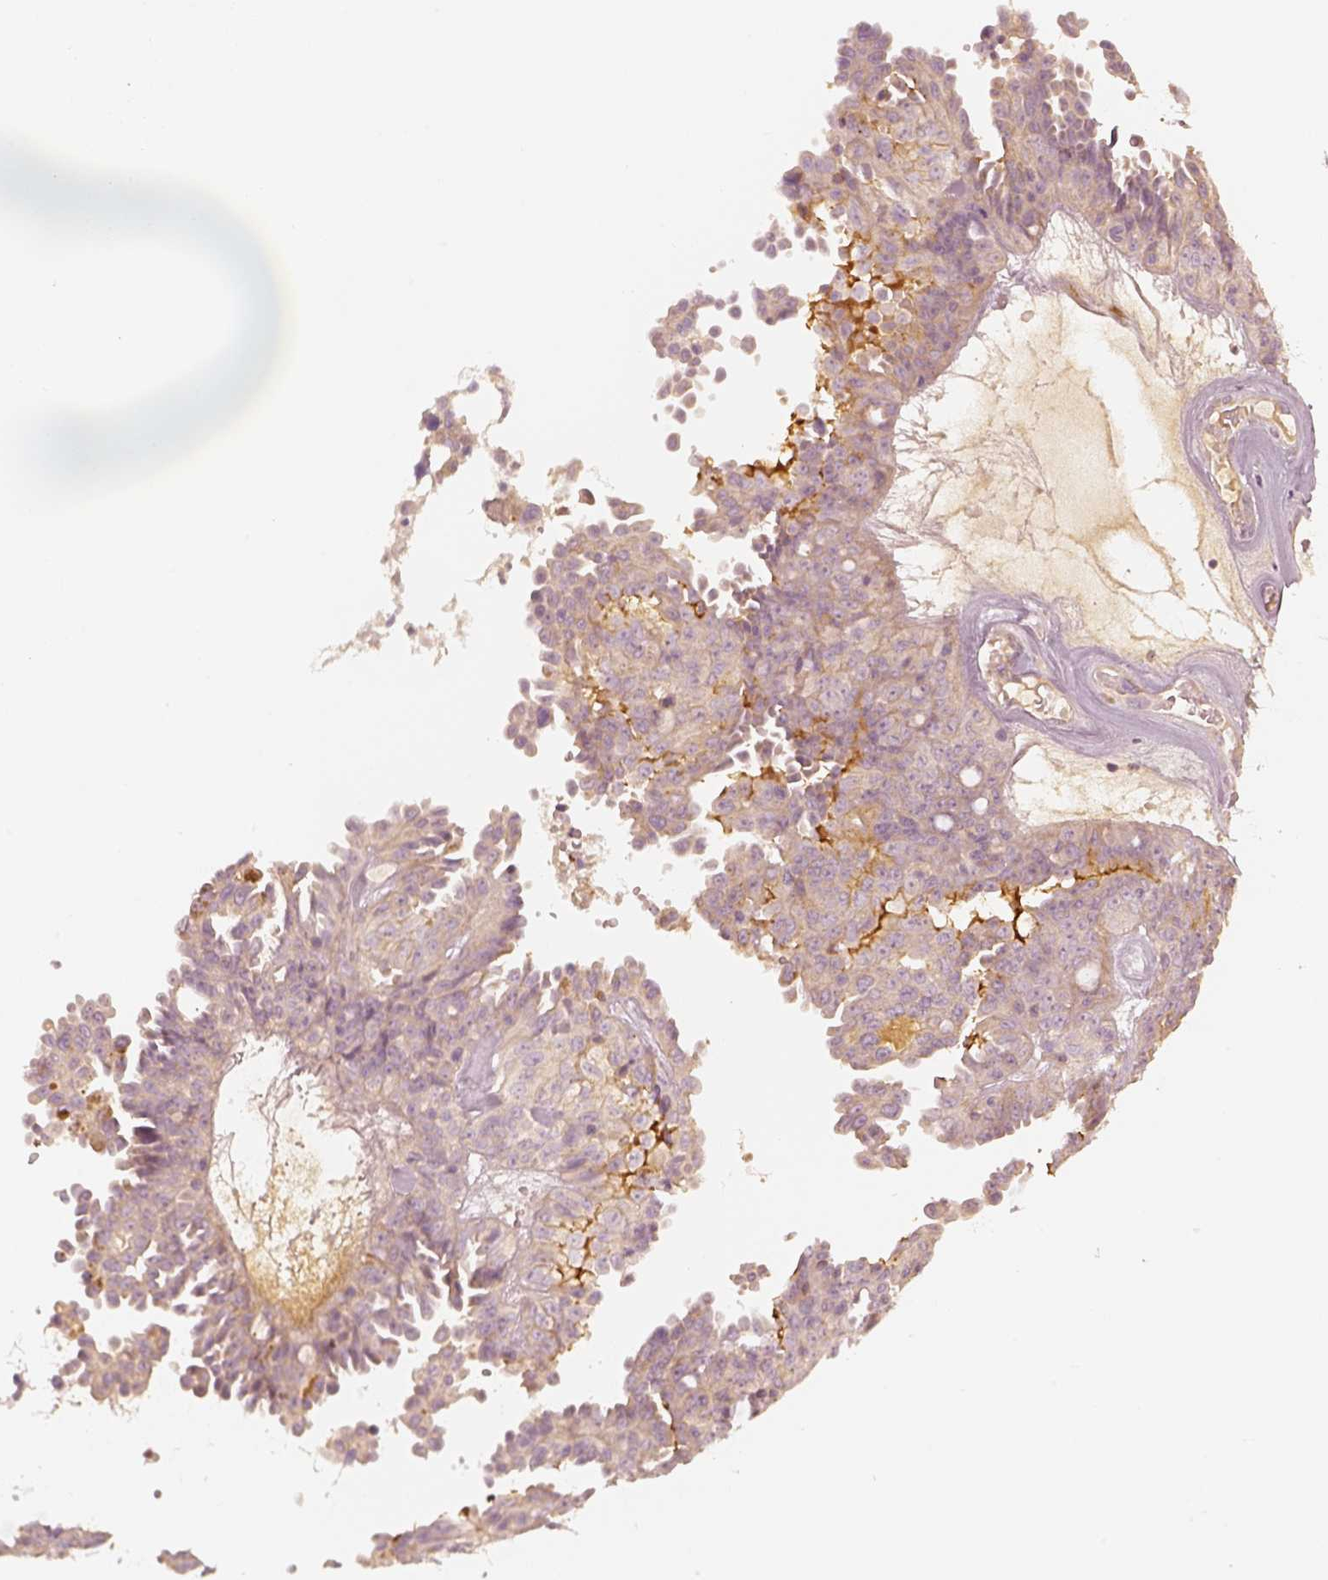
{"staining": {"intensity": "weak", "quantity": "<25%", "location": "cytoplasmic/membranous"}, "tissue": "ovarian cancer", "cell_type": "Tumor cells", "image_type": "cancer", "snomed": [{"axis": "morphology", "description": "Cystadenocarcinoma, serous, NOS"}, {"axis": "topography", "description": "Ovary"}], "caption": "This is an immunohistochemistry (IHC) image of human ovarian cancer (serous cystadenocarcinoma). There is no positivity in tumor cells.", "gene": "GORASP2", "patient": {"sex": "female", "age": 71}}